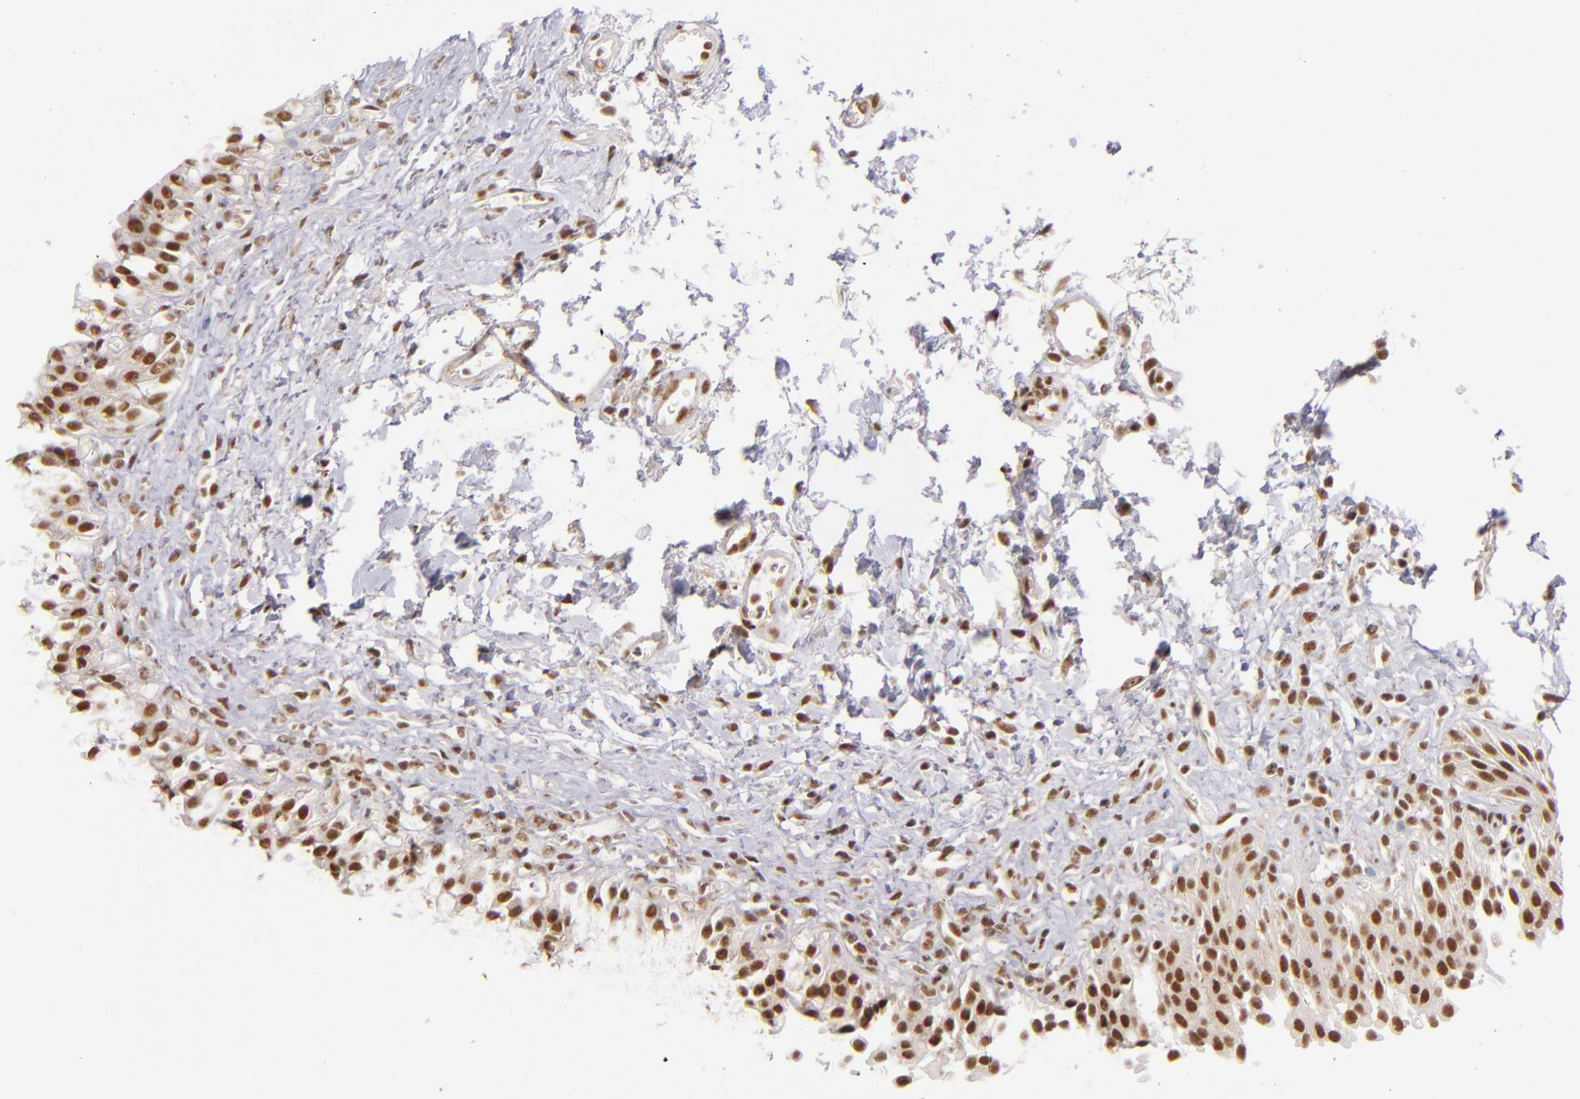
{"staining": {"intensity": "strong", "quantity": ">75%", "location": "nuclear"}, "tissue": "urinary bladder", "cell_type": "Urothelial cells", "image_type": "normal", "snomed": [{"axis": "morphology", "description": "Normal tissue, NOS"}, {"axis": "topography", "description": "Urinary bladder"}], "caption": "Immunohistochemistry of benign human urinary bladder exhibits high levels of strong nuclear expression in about >75% of urothelial cells. The staining was performed using DAB (3,3'-diaminobenzidine), with brown indicating positive protein expression. Nuclei are stained blue with hematoxylin.", "gene": "ZNF148", "patient": {"sex": "male", "age": 51}}